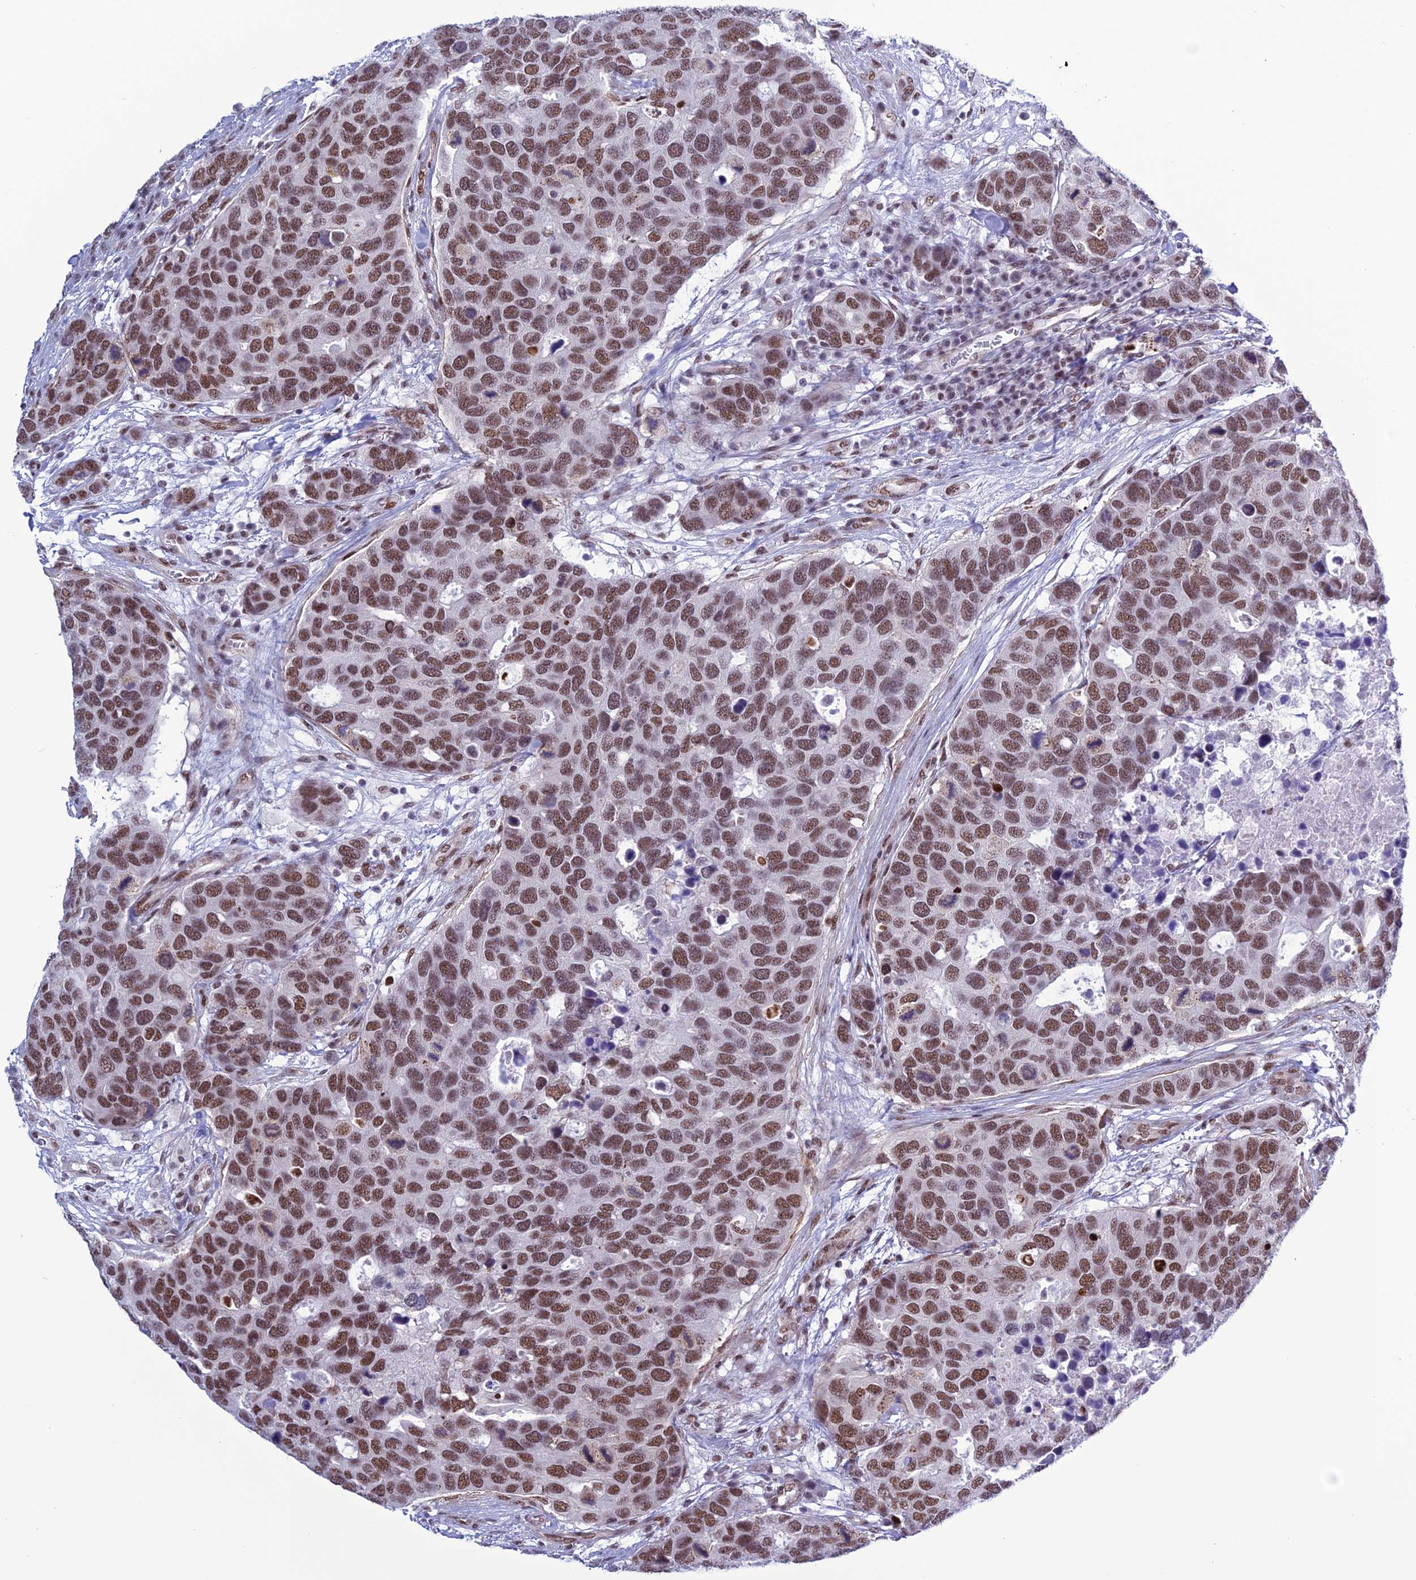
{"staining": {"intensity": "moderate", "quantity": ">75%", "location": "nuclear"}, "tissue": "breast cancer", "cell_type": "Tumor cells", "image_type": "cancer", "snomed": [{"axis": "morphology", "description": "Duct carcinoma"}, {"axis": "topography", "description": "Breast"}], "caption": "Tumor cells demonstrate moderate nuclear positivity in about >75% of cells in breast intraductal carcinoma. The staining was performed using DAB (3,3'-diaminobenzidine) to visualize the protein expression in brown, while the nuclei were stained in blue with hematoxylin (Magnification: 20x).", "gene": "U2AF1", "patient": {"sex": "female", "age": 83}}